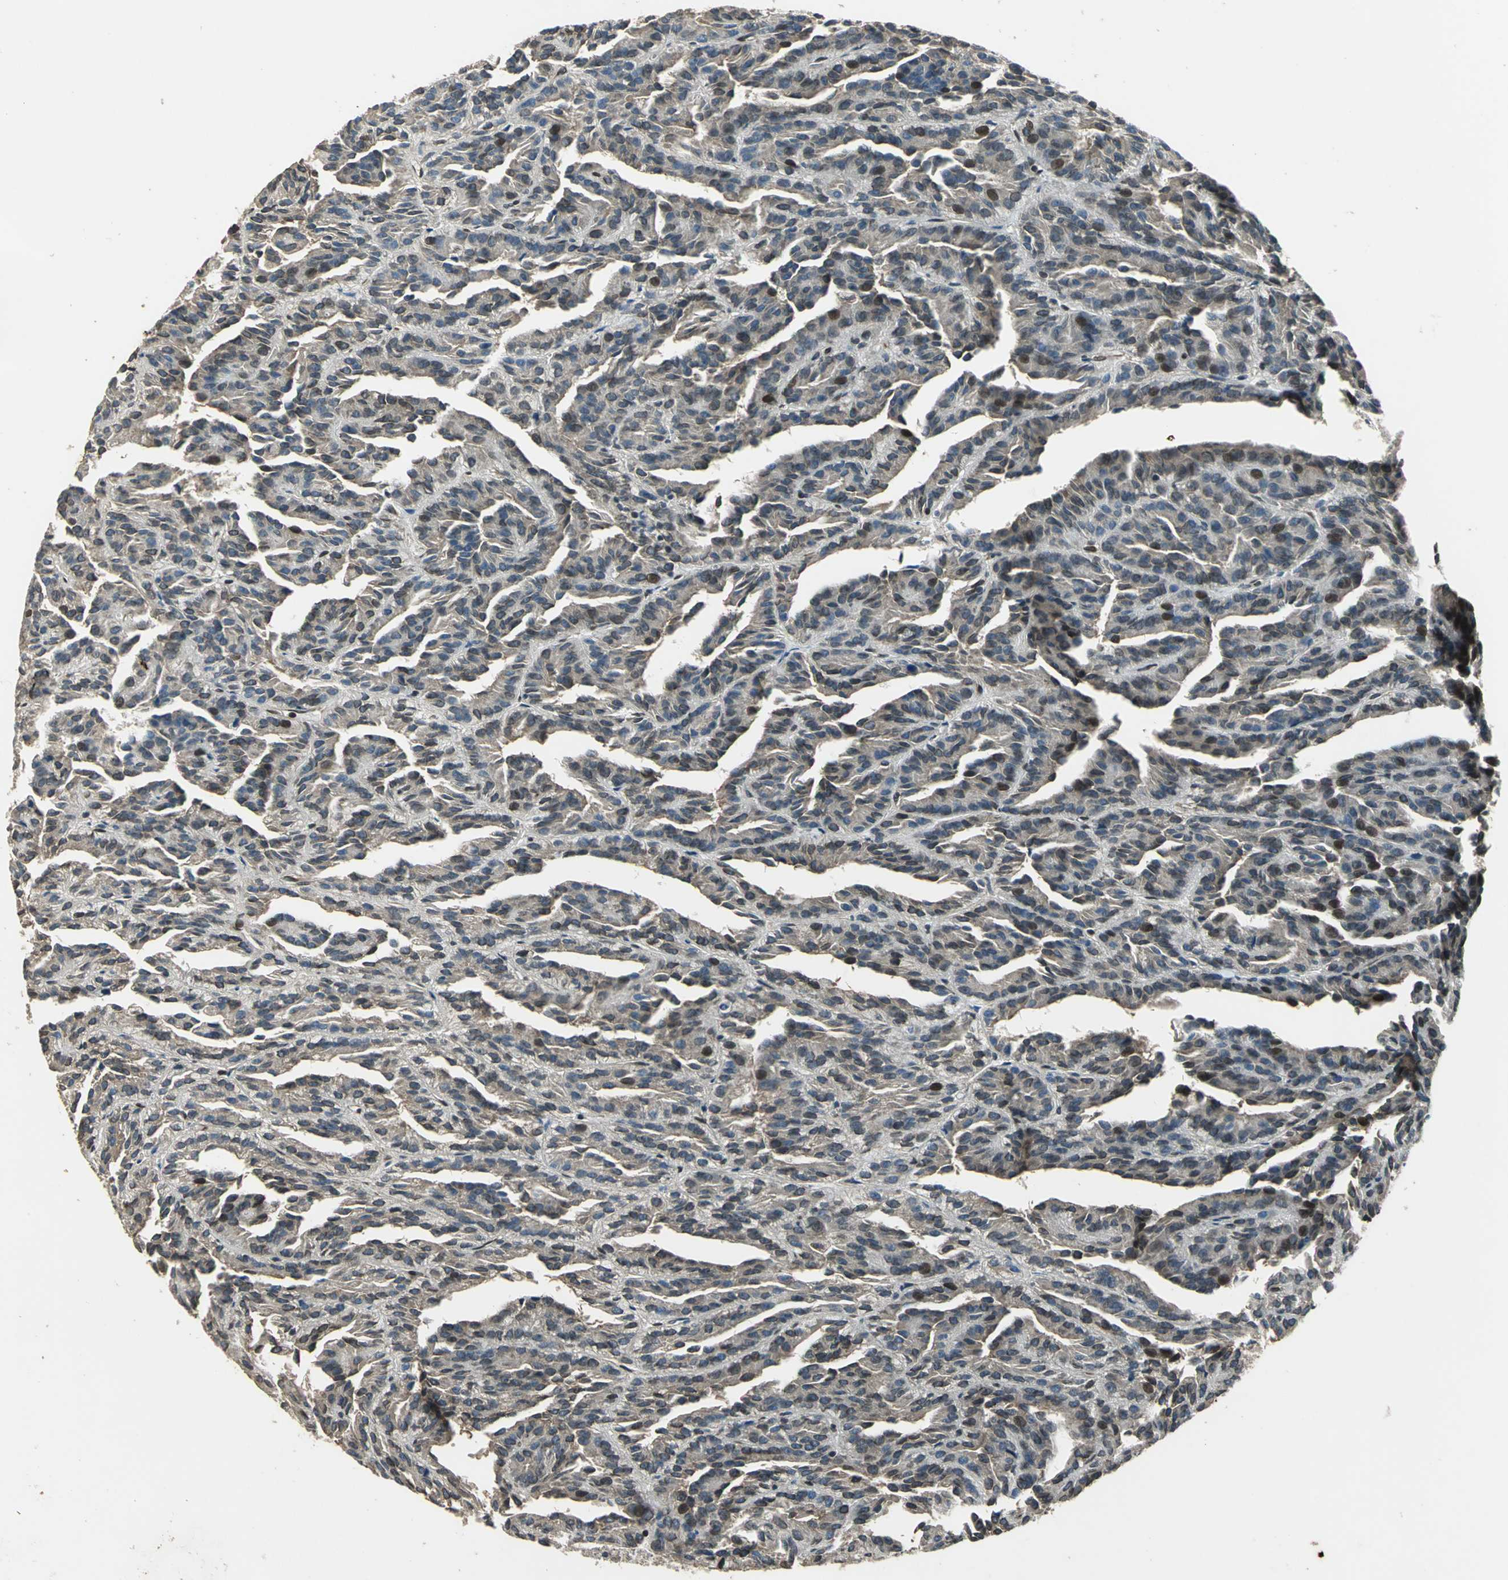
{"staining": {"intensity": "strong", "quantity": "<25%", "location": "nuclear"}, "tissue": "renal cancer", "cell_type": "Tumor cells", "image_type": "cancer", "snomed": [{"axis": "morphology", "description": "Adenocarcinoma, NOS"}, {"axis": "topography", "description": "Kidney"}], "caption": "A photomicrograph showing strong nuclear positivity in about <25% of tumor cells in renal cancer, as visualized by brown immunohistochemical staining.", "gene": "BRIP1", "patient": {"sex": "male", "age": 46}}